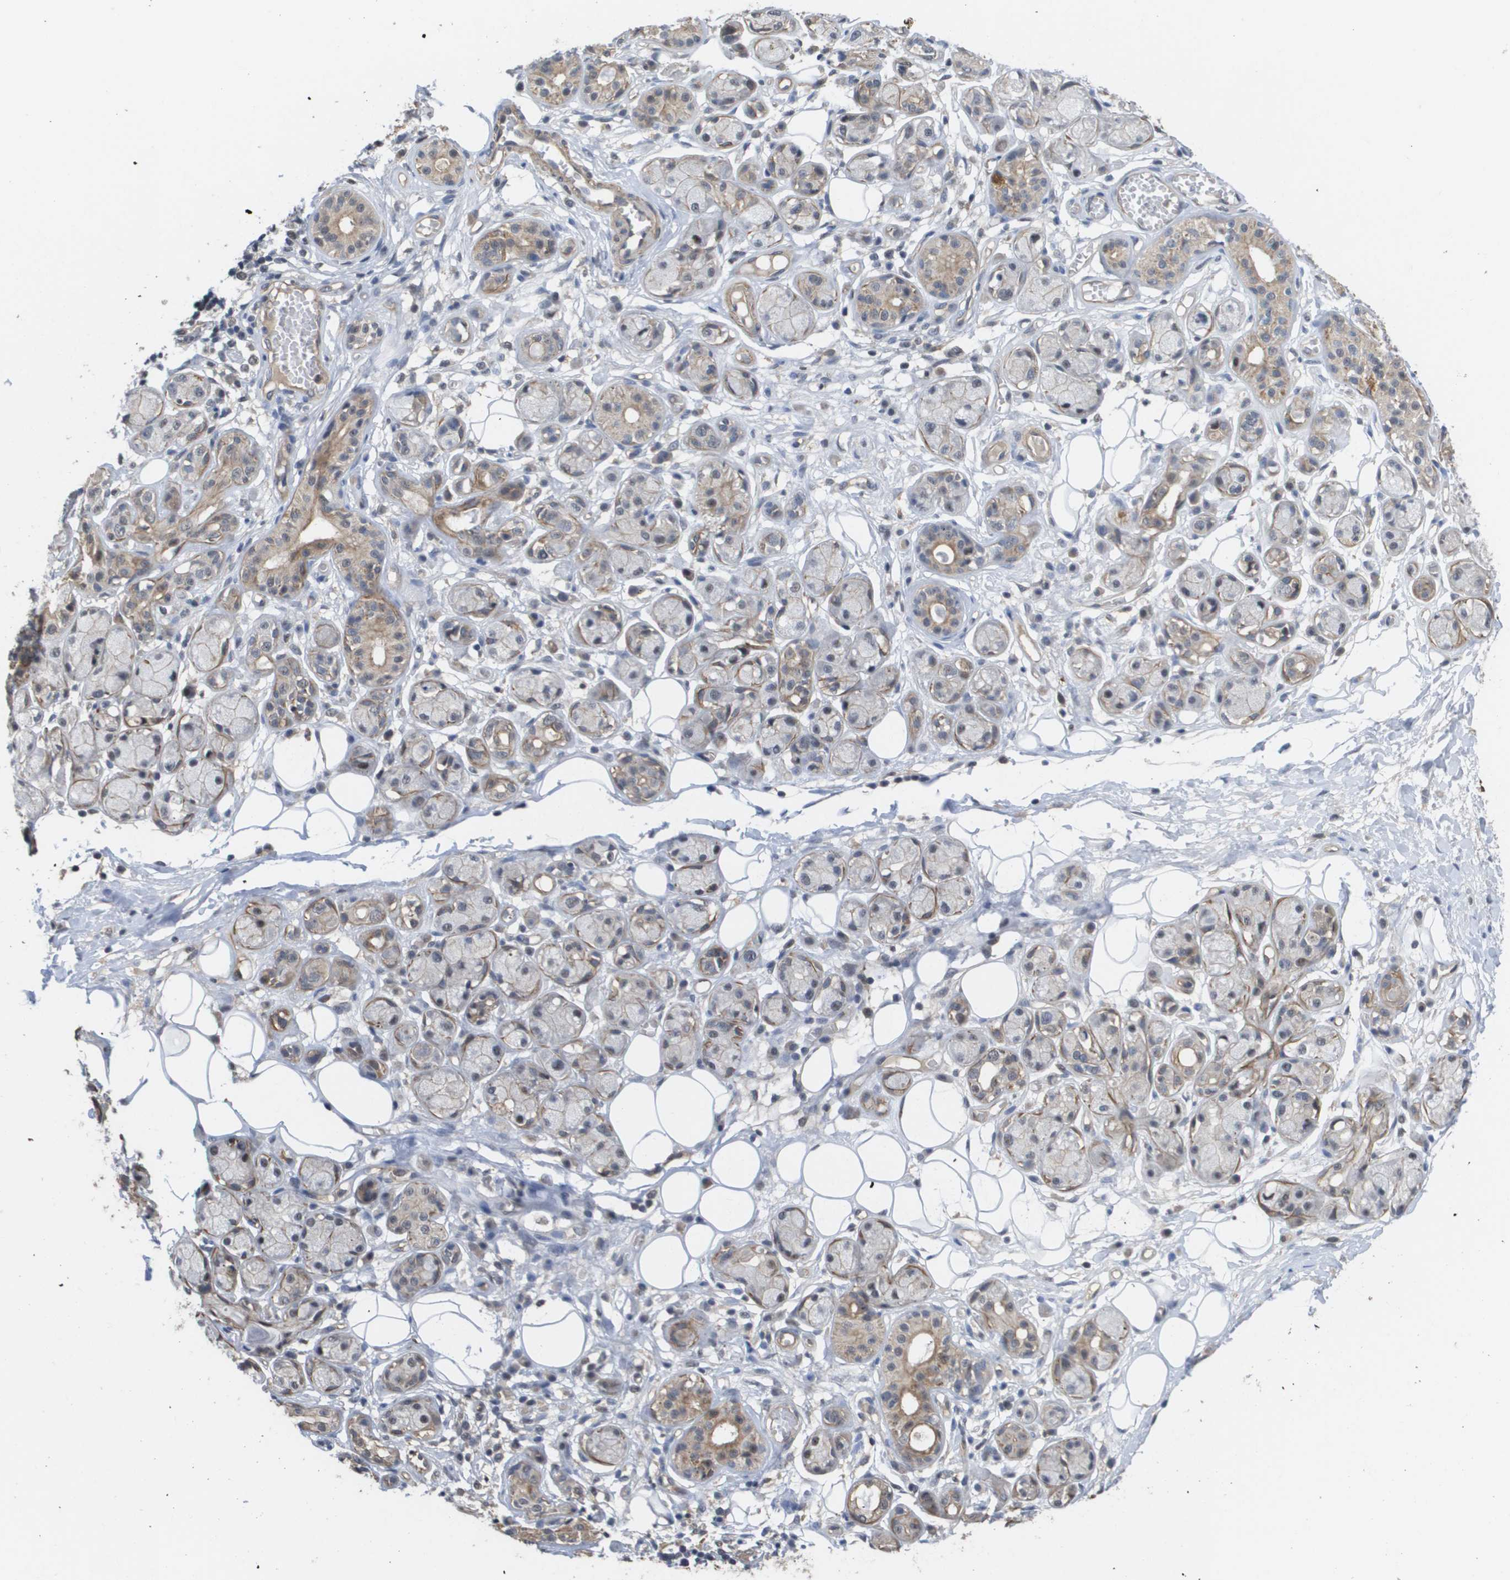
{"staining": {"intensity": "negative", "quantity": "none", "location": "none"}, "tissue": "adipose tissue", "cell_type": "Adipocytes", "image_type": "normal", "snomed": [{"axis": "morphology", "description": "Normal tissue, NOS"}, {"axis": "morphology", "description": "Inflammation, NOS"}, {"axis": "topography", "description": "Salivary gland"}, {"axis": "topography", "description": "Peripheral nerve tissue"}], "caption": "Immunohistochemistry of normal human adipose tissue shows no positivity in adipocytes. The staining was performed using DAB to visualize the protein expression in brown, while the nuclei were stained in blue with hematoxylin (Magnification: 20x).", "gene": "RNF112", "patient": {"sex": "female", "age": 75}}